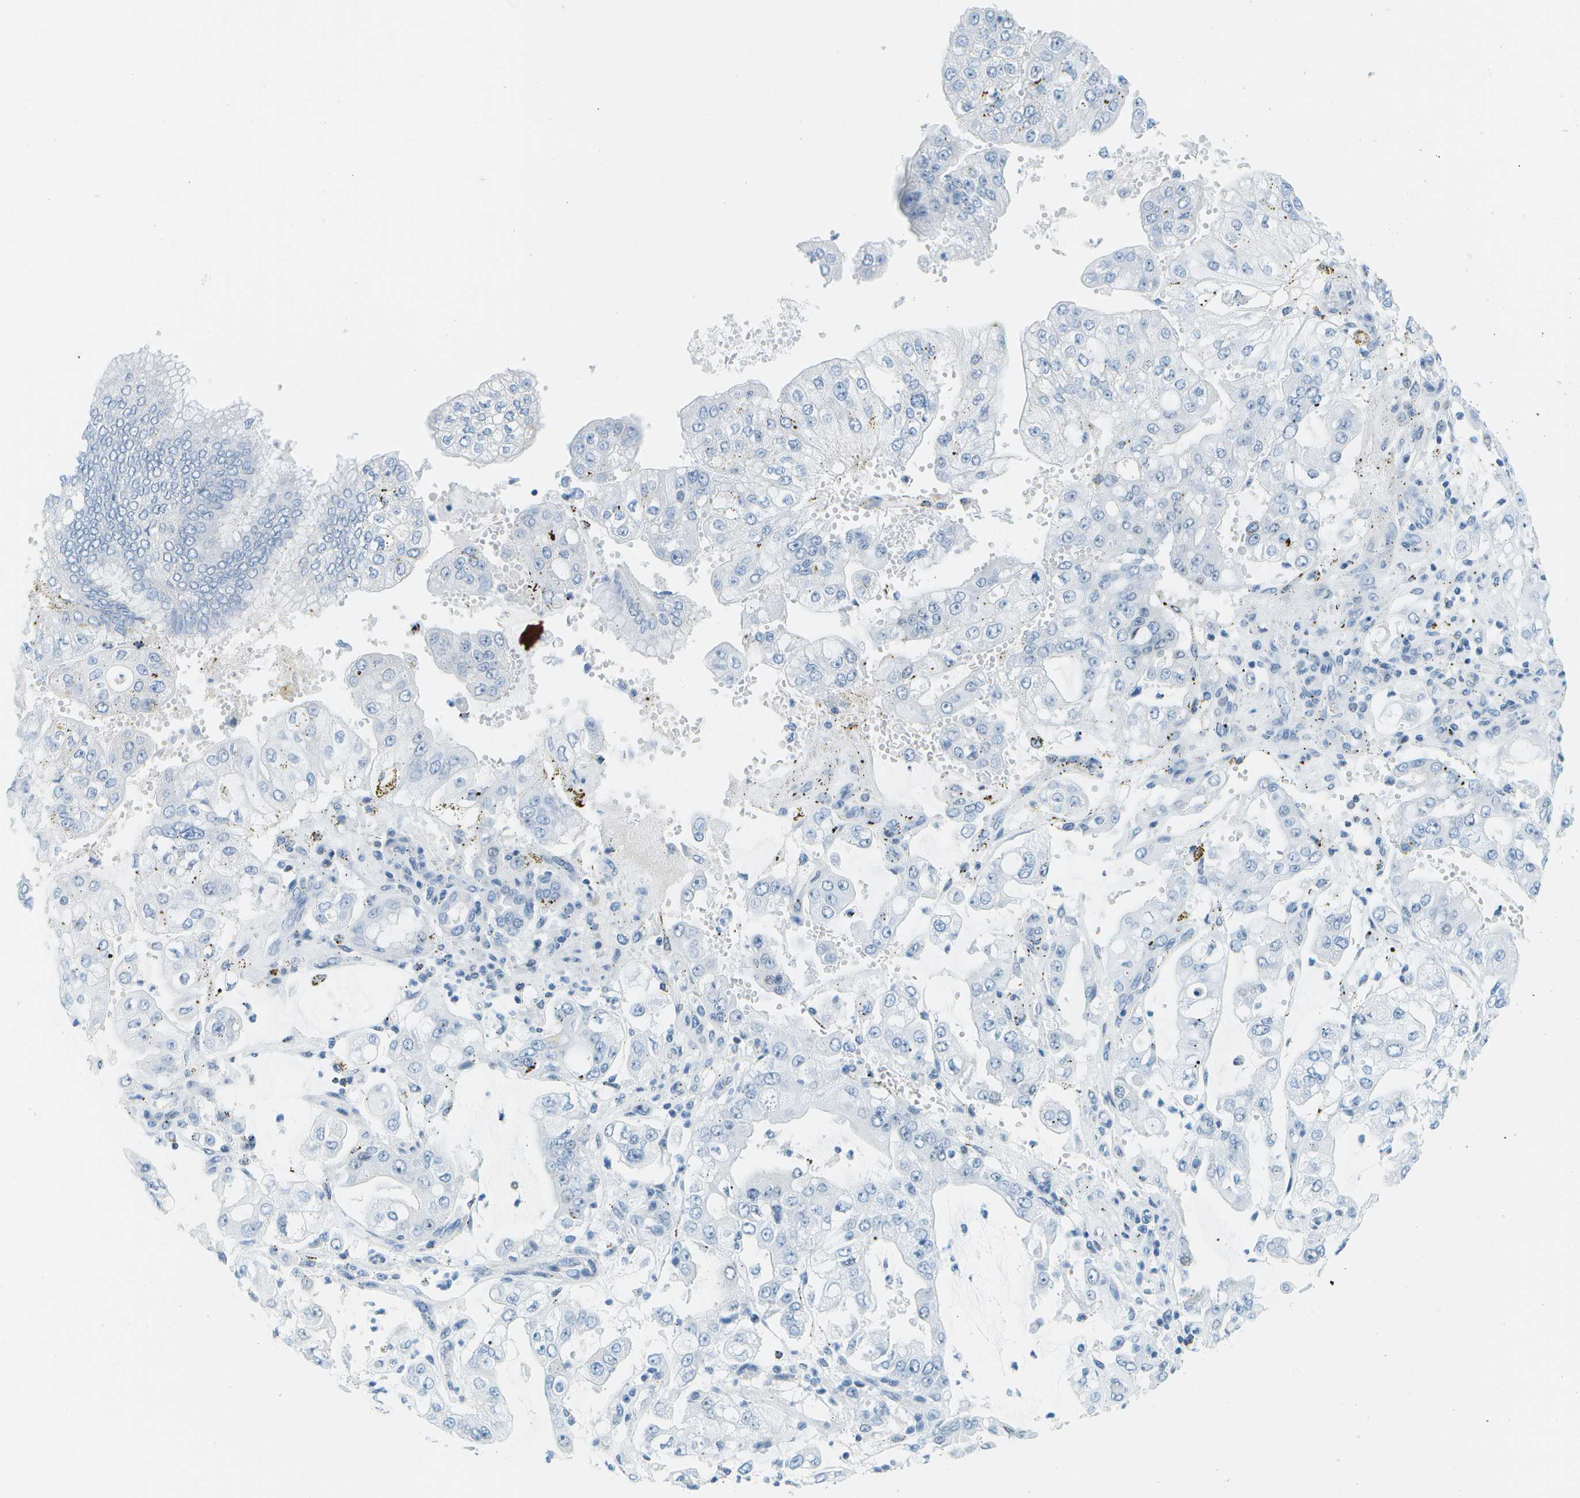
{"staining": {"intensity": "negative", "quantity": "none", "location": "none"}, "tissue": "stomach cancer", "cell_type": "Tumor cells", "image_type": "cancer", "snomed": [{"axis": "morphology", "description": "Adenocarcinoma, NOS"}, {"axis": "topography", "description": "Stomach"}], "caption": "Immunohistochemical staining of stomach adenocarcinoma shows no significant staining in tumor cells.", "gene": "NEK11", "patient": {"sex": "male", "age": 76}}